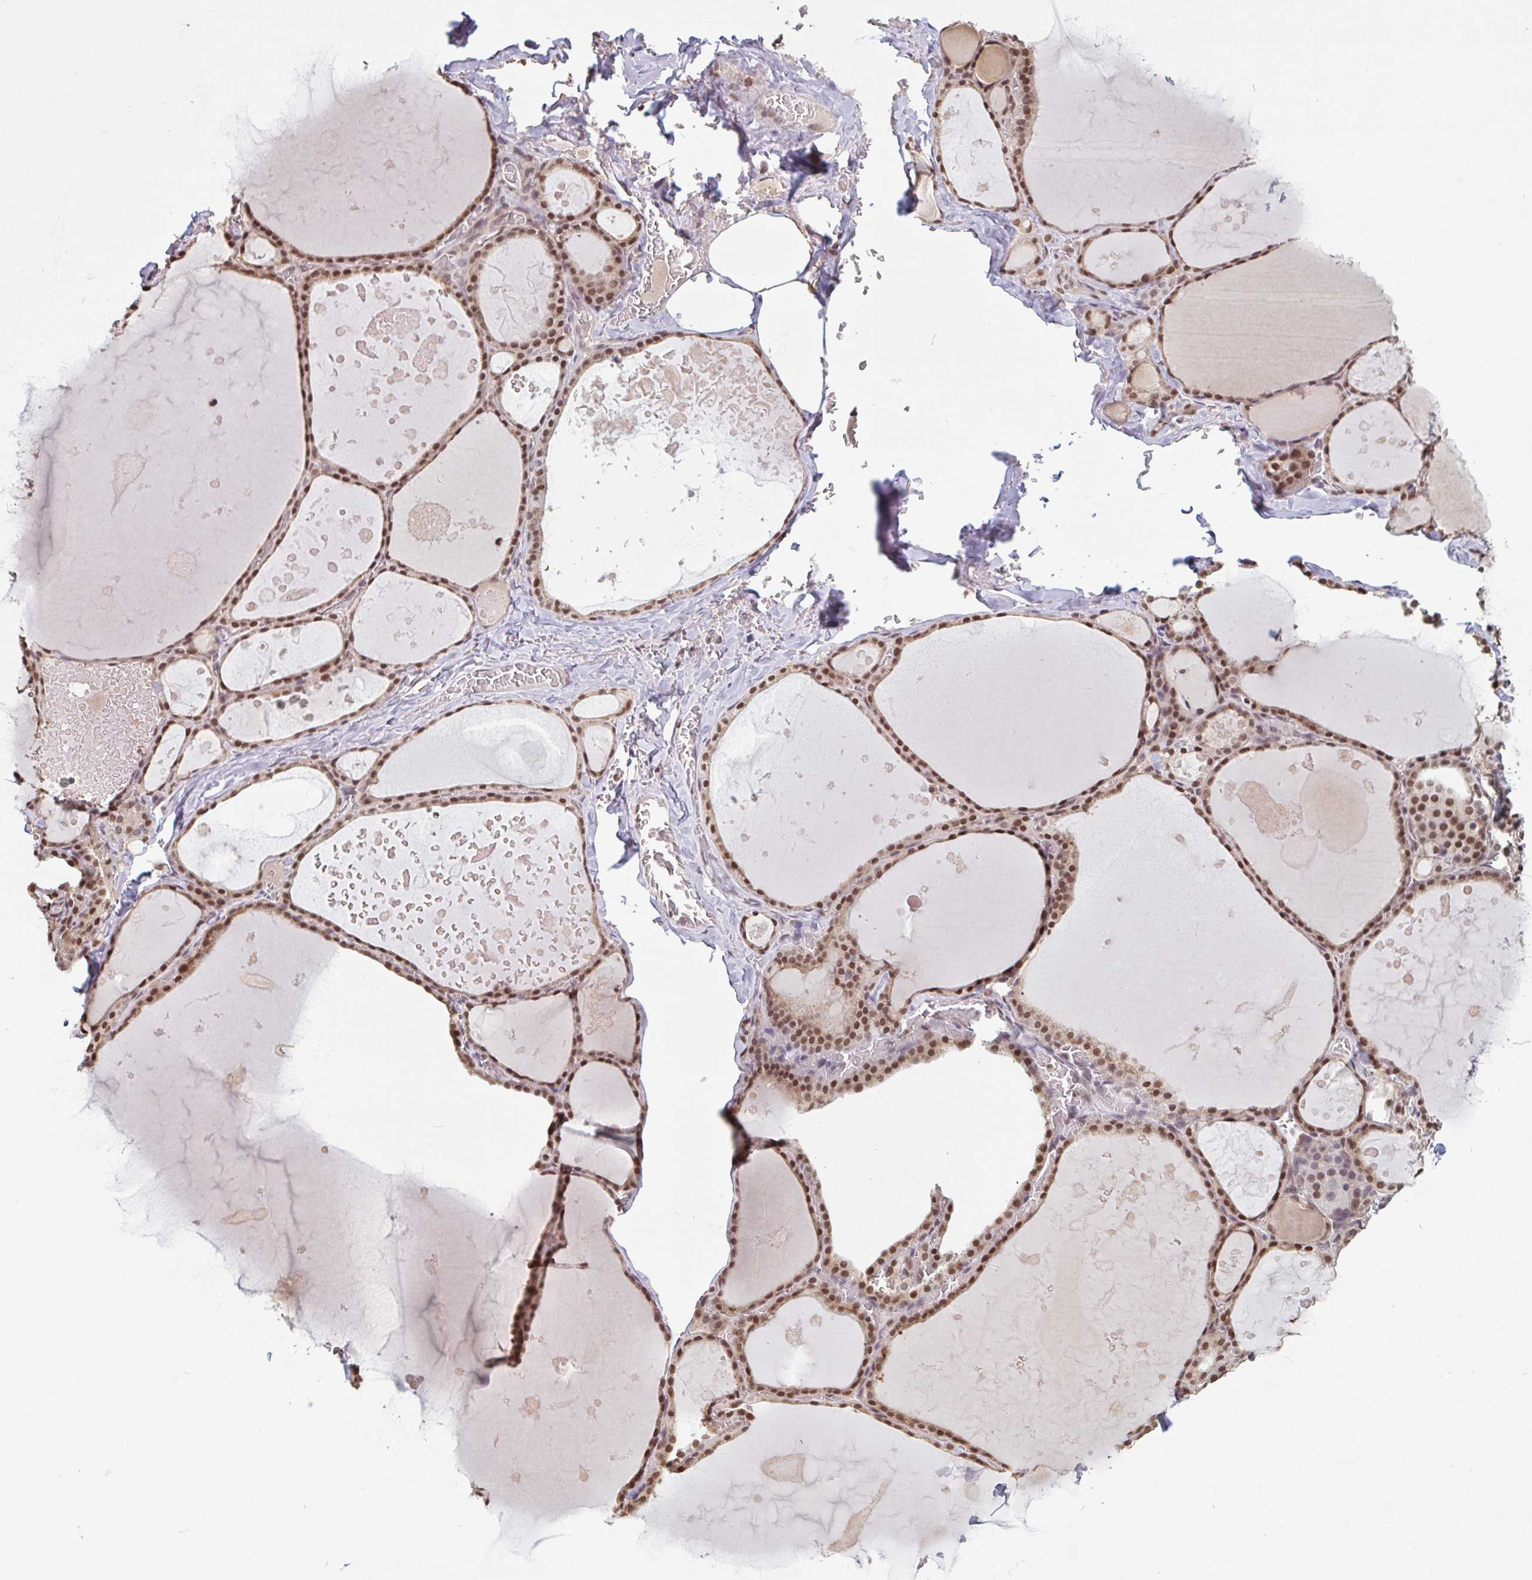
{"staining": {"intensity": "moderate", "quantity": ">75%", "location": "nuclear"}, "tissue": "thyroid gland", "cell_type": "Glandular cells", "image_type": "normal", "snomed": [{"axis": "morphology", "description": "Normal tissue, NOS"}, {"axis": "topography", "description": "Thyroid gland"}], "caption": "Protein staining of benign thyroid gland displays moderate nuclear expression in about >75% of glandular cells. (DAB (3,3'-diaminobenzidine) = brown stain, brightfield microscopy at high magnification).", "gene": "DR1", "patient": {"sex": "male", "age": 56}}